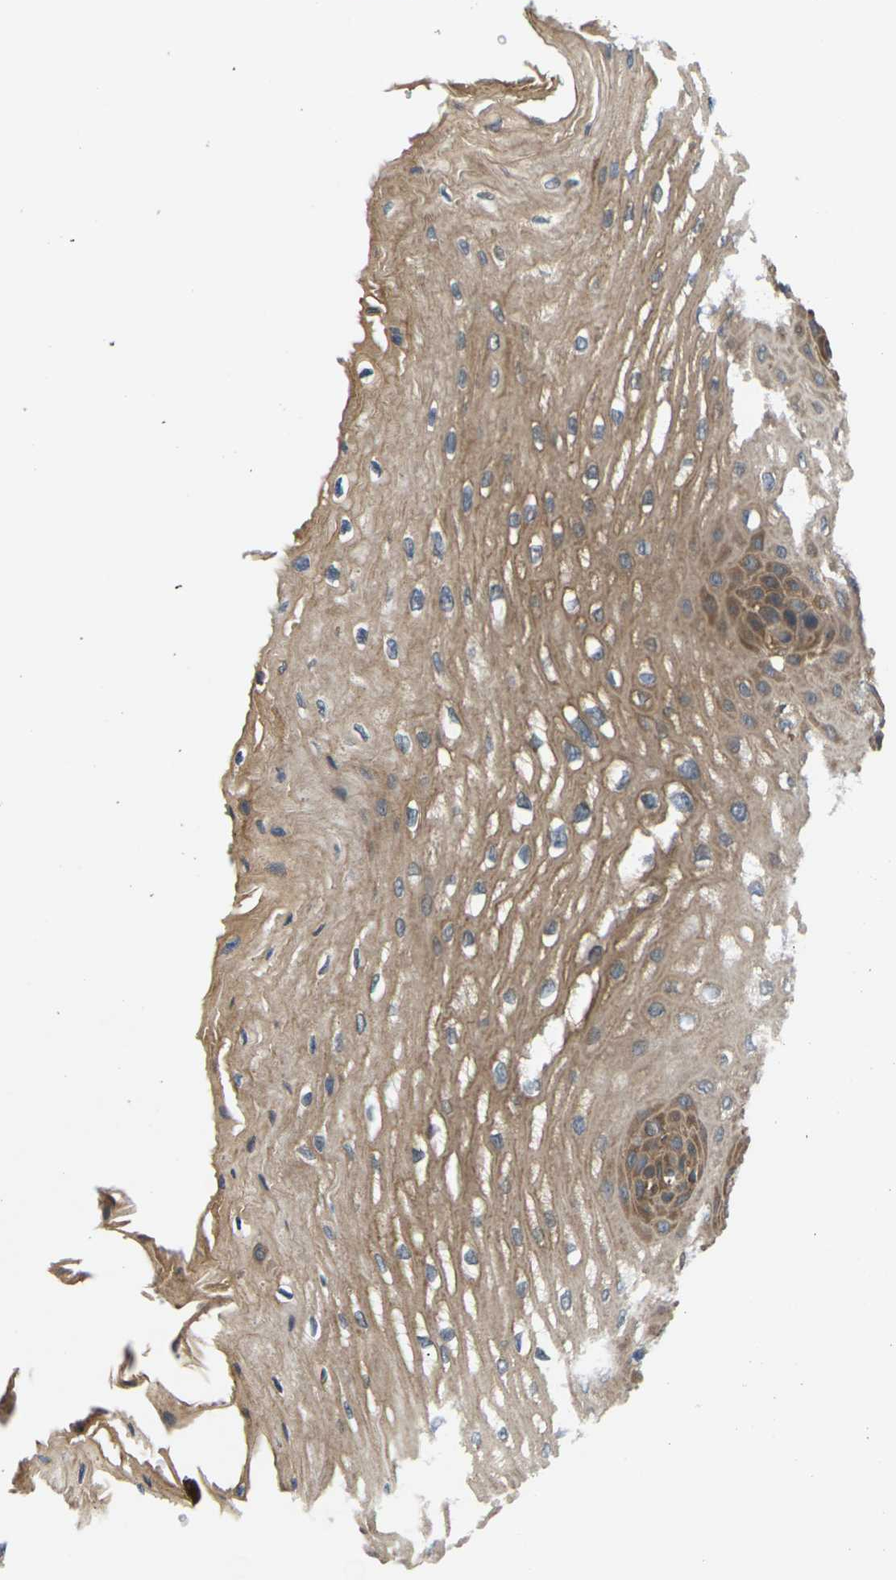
{"staining": {"intensity": "moderate", "quantity": ">75%", "location": "cytoplasmic/membranous"}, "tissue": "esophagus", "cell_type": "Squamous epithelial cells", "image_type": "normal", "snomed": [{"axis": "morphology", "description": "Normal tissue, NOS"}, {"axis": "topography", "description": "Esophagus"}], "caption": "Squamous epithelial cells exhibit moderate cytoplasmic/membranous expression in approximately >75% of cells in normal esophagus. The staining was performed using DAB (3,3'-diaminobenzidine) to visualize the protein expression in brown, while the nuclei were stained in blue with hematoxylin (Magnification: 20x).", "gene": "NRAS", "patient": {"sex": "male", "age": 54}}